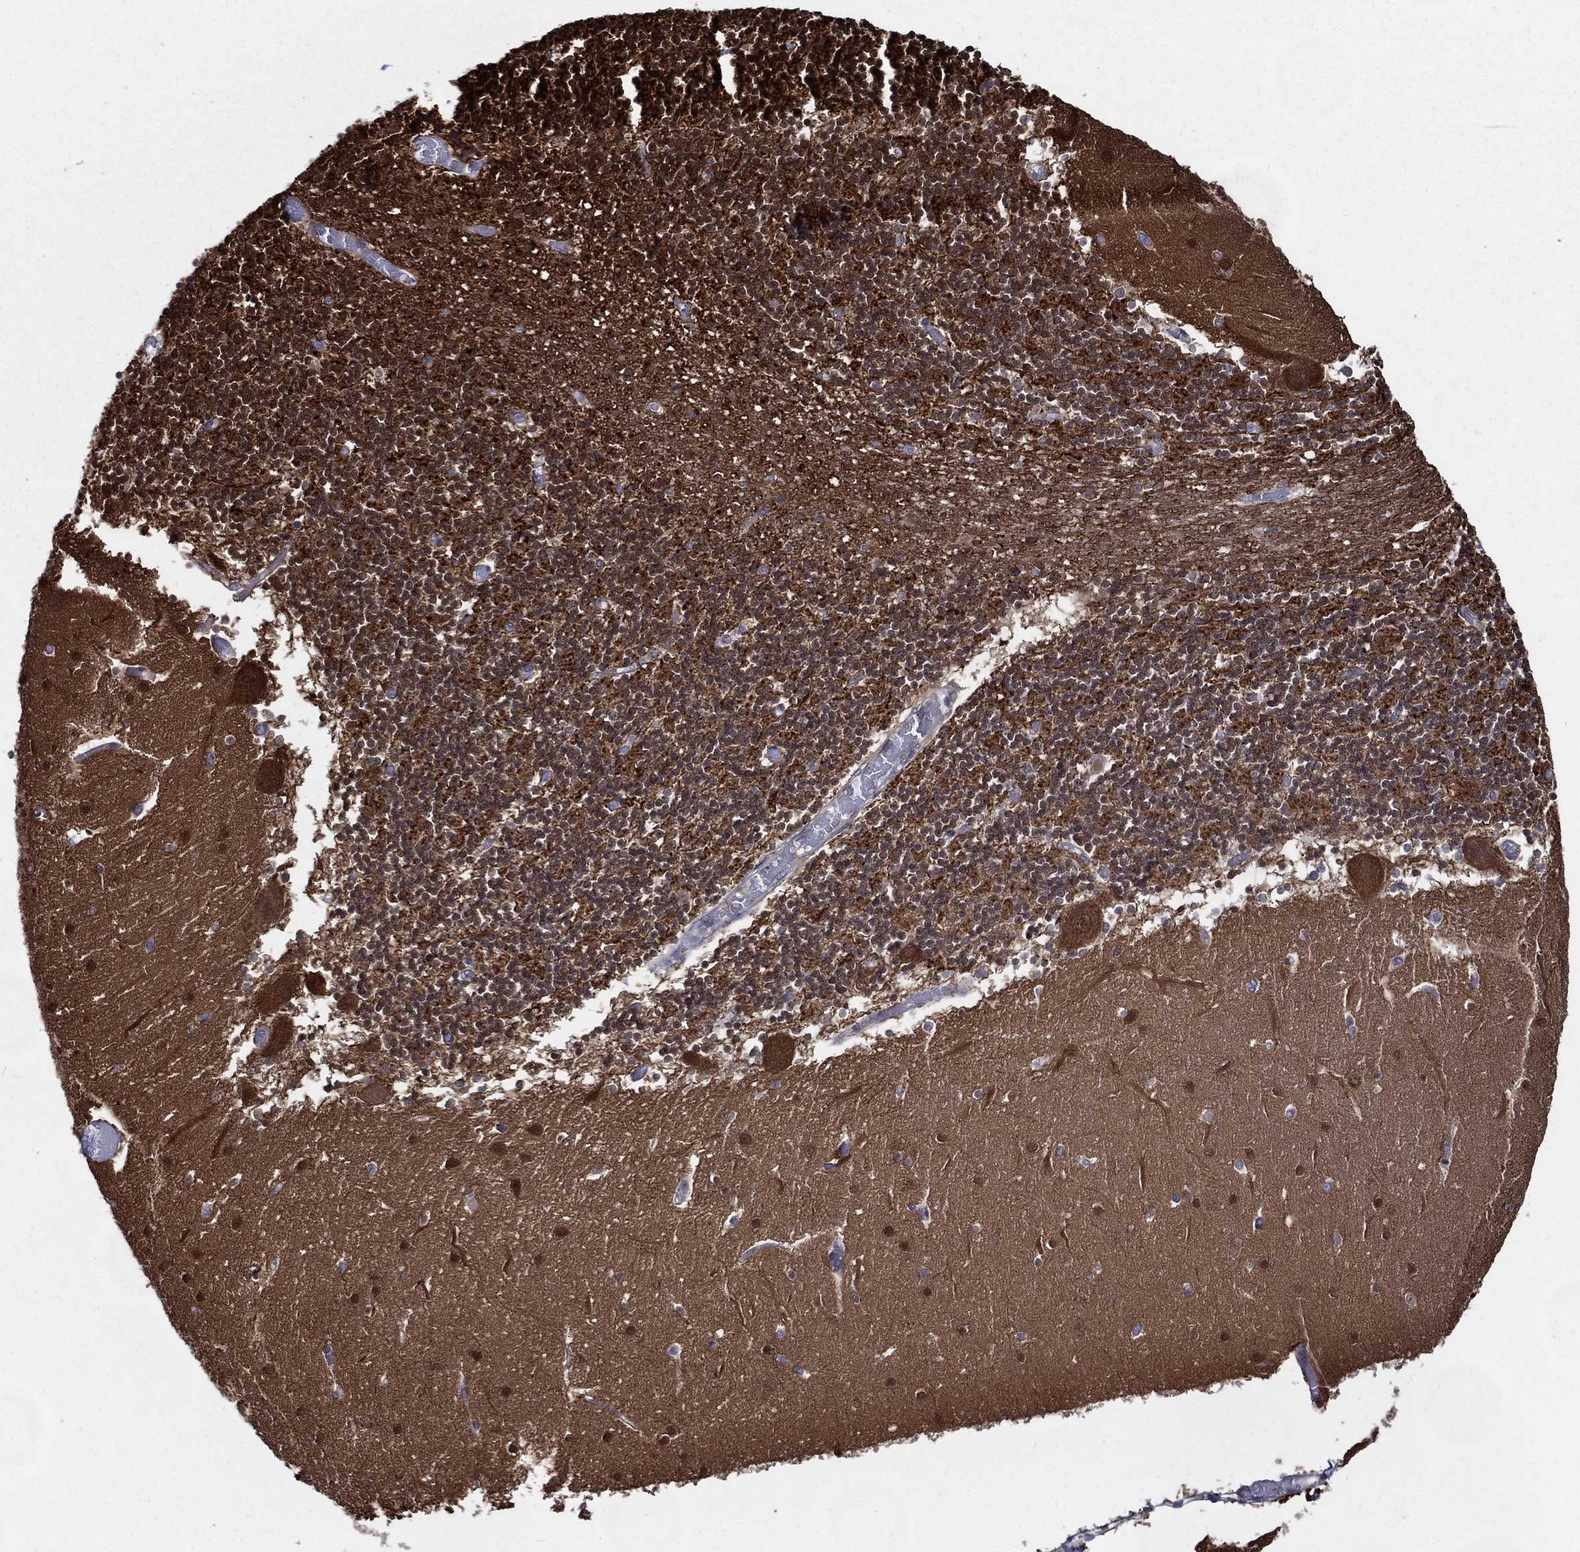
{"staining": {"intensity": "negative", "quantity": "none", "location": "none"}, "tissue": "cerebellum", "cell_type": "Cells in granular layer", "image_type": "normal", "snomed": [{"axis": "morphology", "description": "Normal tissue, NOS"}, {"axis": "topography", "description": "Cerebellum"}], "caption": "Cells in granular layer show no significant staining in unremarkable cerebellum. (DAB (3,3'-diaminobenzidine) IHC, high magnification).", "gene": "ARHGAP11A", "patient": {"sex": "female", "age": 28}}